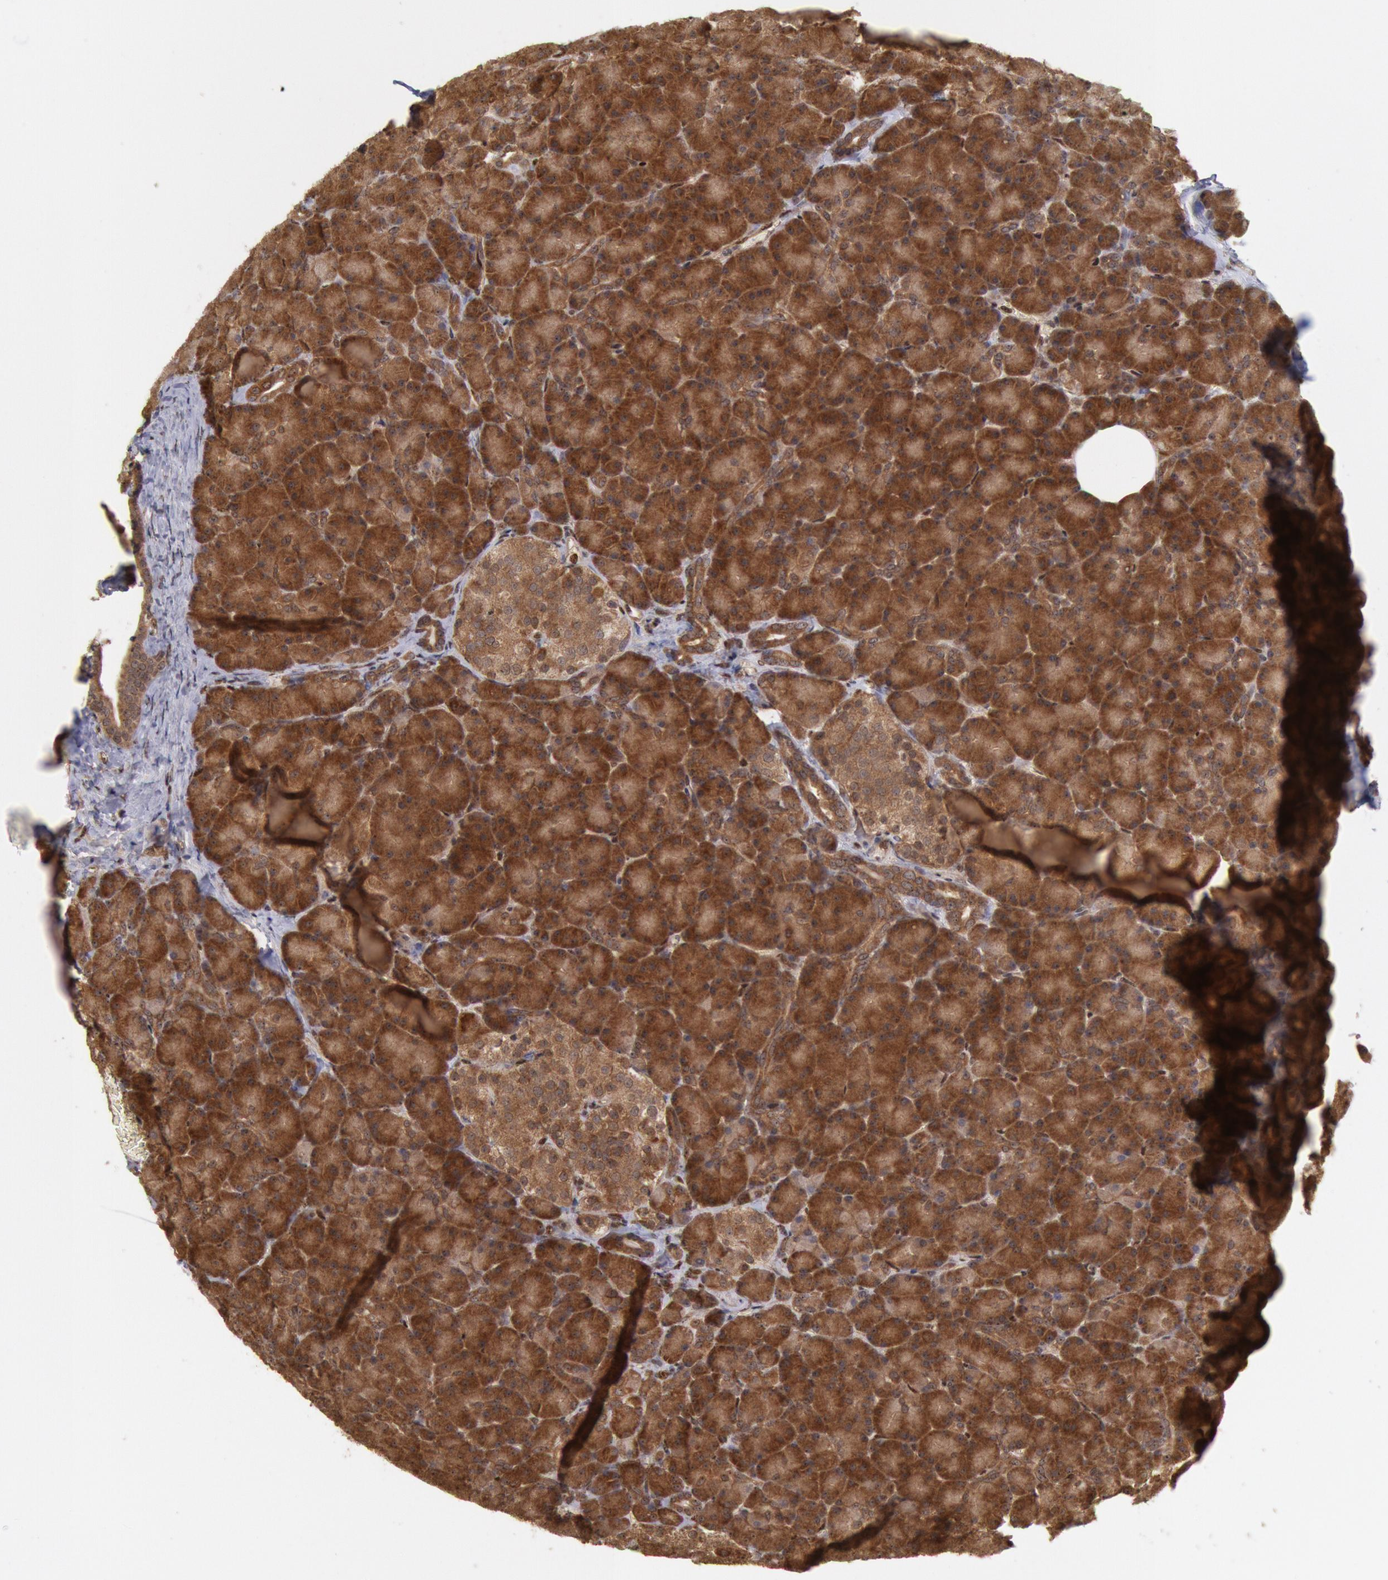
{"staining": {"intensity": "strong", "quantity": ">75%", "location": "cytoplasmic/membranous"}, "tissue": "pancreas", "cell_type": "Exocrine glandular cells", "image_type": "normal", "snomed": [{"axis": "morphology", "description": "Normal tissue, NOS"}, {"axis": "topography", "description": "Pancreas"}], "caption": "Exocrine glandular cells exhibit high levels of strong cytoplasmic/membranous staining in approximately >75% of cells in unremarkable pancreas. (IHC, brightfield microscopy, high magnification).", "gene": "STX17", "patient": {"sex": "female", "age": 43}}